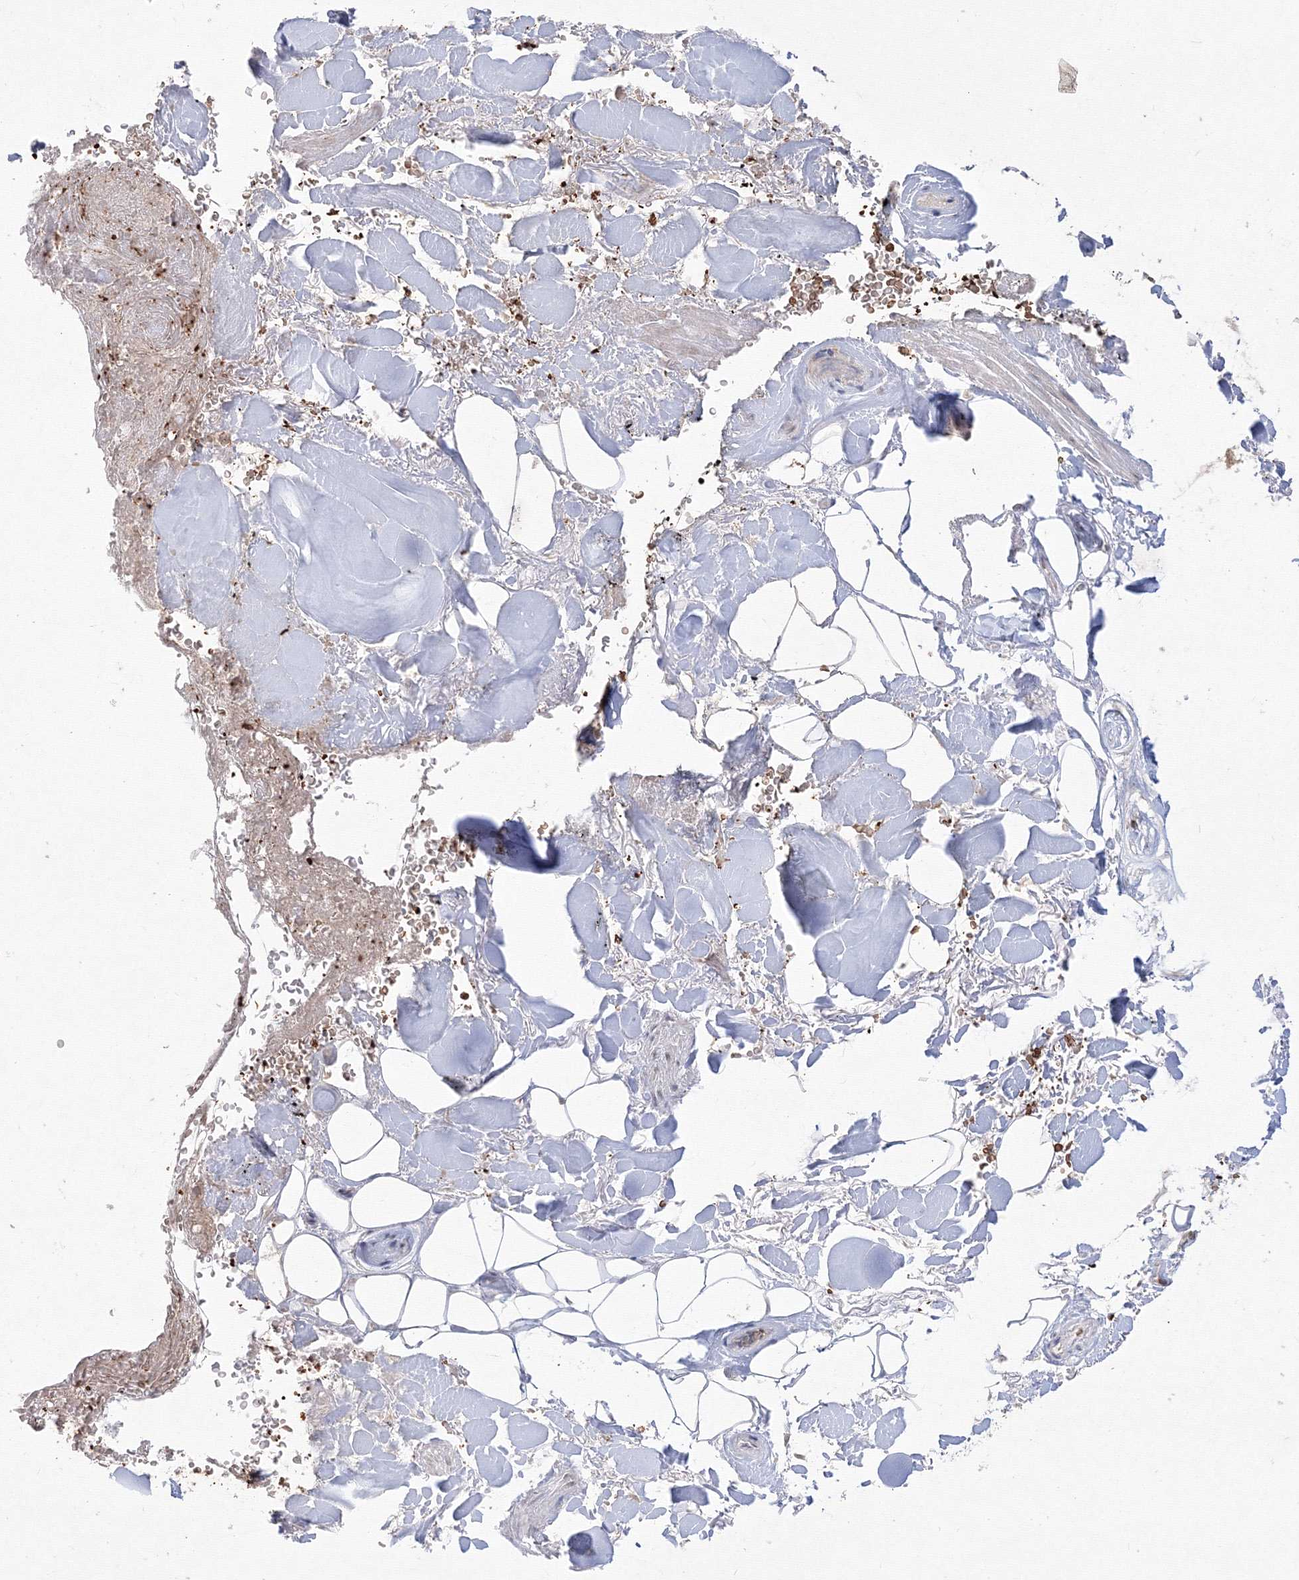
{"staining": {"intensity": "strong", "quantity": ">75%", "location": "cytoplasmic/membranous,nuclear"}, "tissue": "skin", "cell_type": "Epidermal cells", "image_type": "normal", "snomed": [{"axis": "morphology", "description": "Normal tissue, NOS"}, {"axis": "topography", "description": "Anal"}], "caption": "Protein expression analysis of normal skin demonstrates strong cytoplasmic/membranous,nuclear staining in approximately >75% of epidermal cells. (DAB (3,3'-diaminobenzidine) IHC, brown staining for protein, blue staining for nuclei).", "gene": "DNAJB2", "patient": {"sex": "female", "age": 78}}